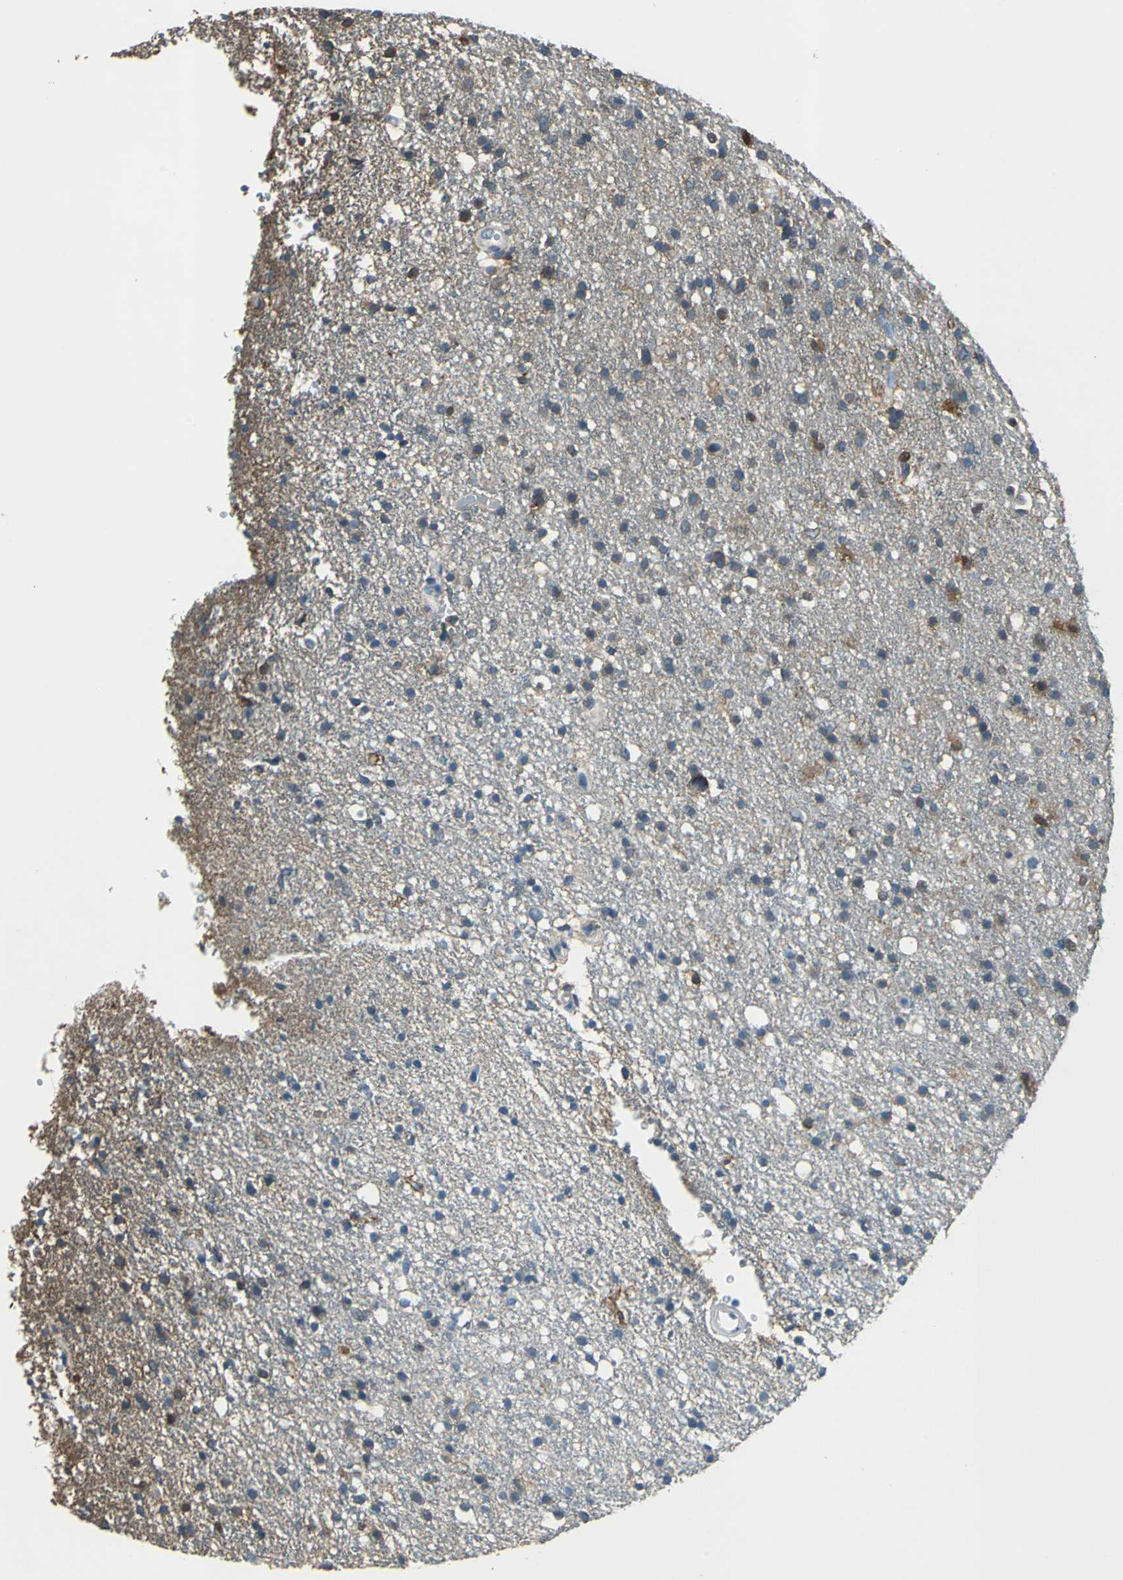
{"staining": {"intensity": "moderate", "quantity": "<25%", "location": "cytoplasmic/membranous"}, "tissue": "glioma", "cell_type": "Tumor cells", "image_type": "cancer", "snomed": [{"axis": "morphology", "description": "Glioma, malignant, High grade"}, {"axis": "topography", "description": "Brain"}], "caption": "Glioma stained with DAB IHC reveals low levels of moderate cytoplasmic/membranous staining in about <25% of tumor cells.", "gene": "PRKCA", "patient": {"sex": "male", "age": 33}}